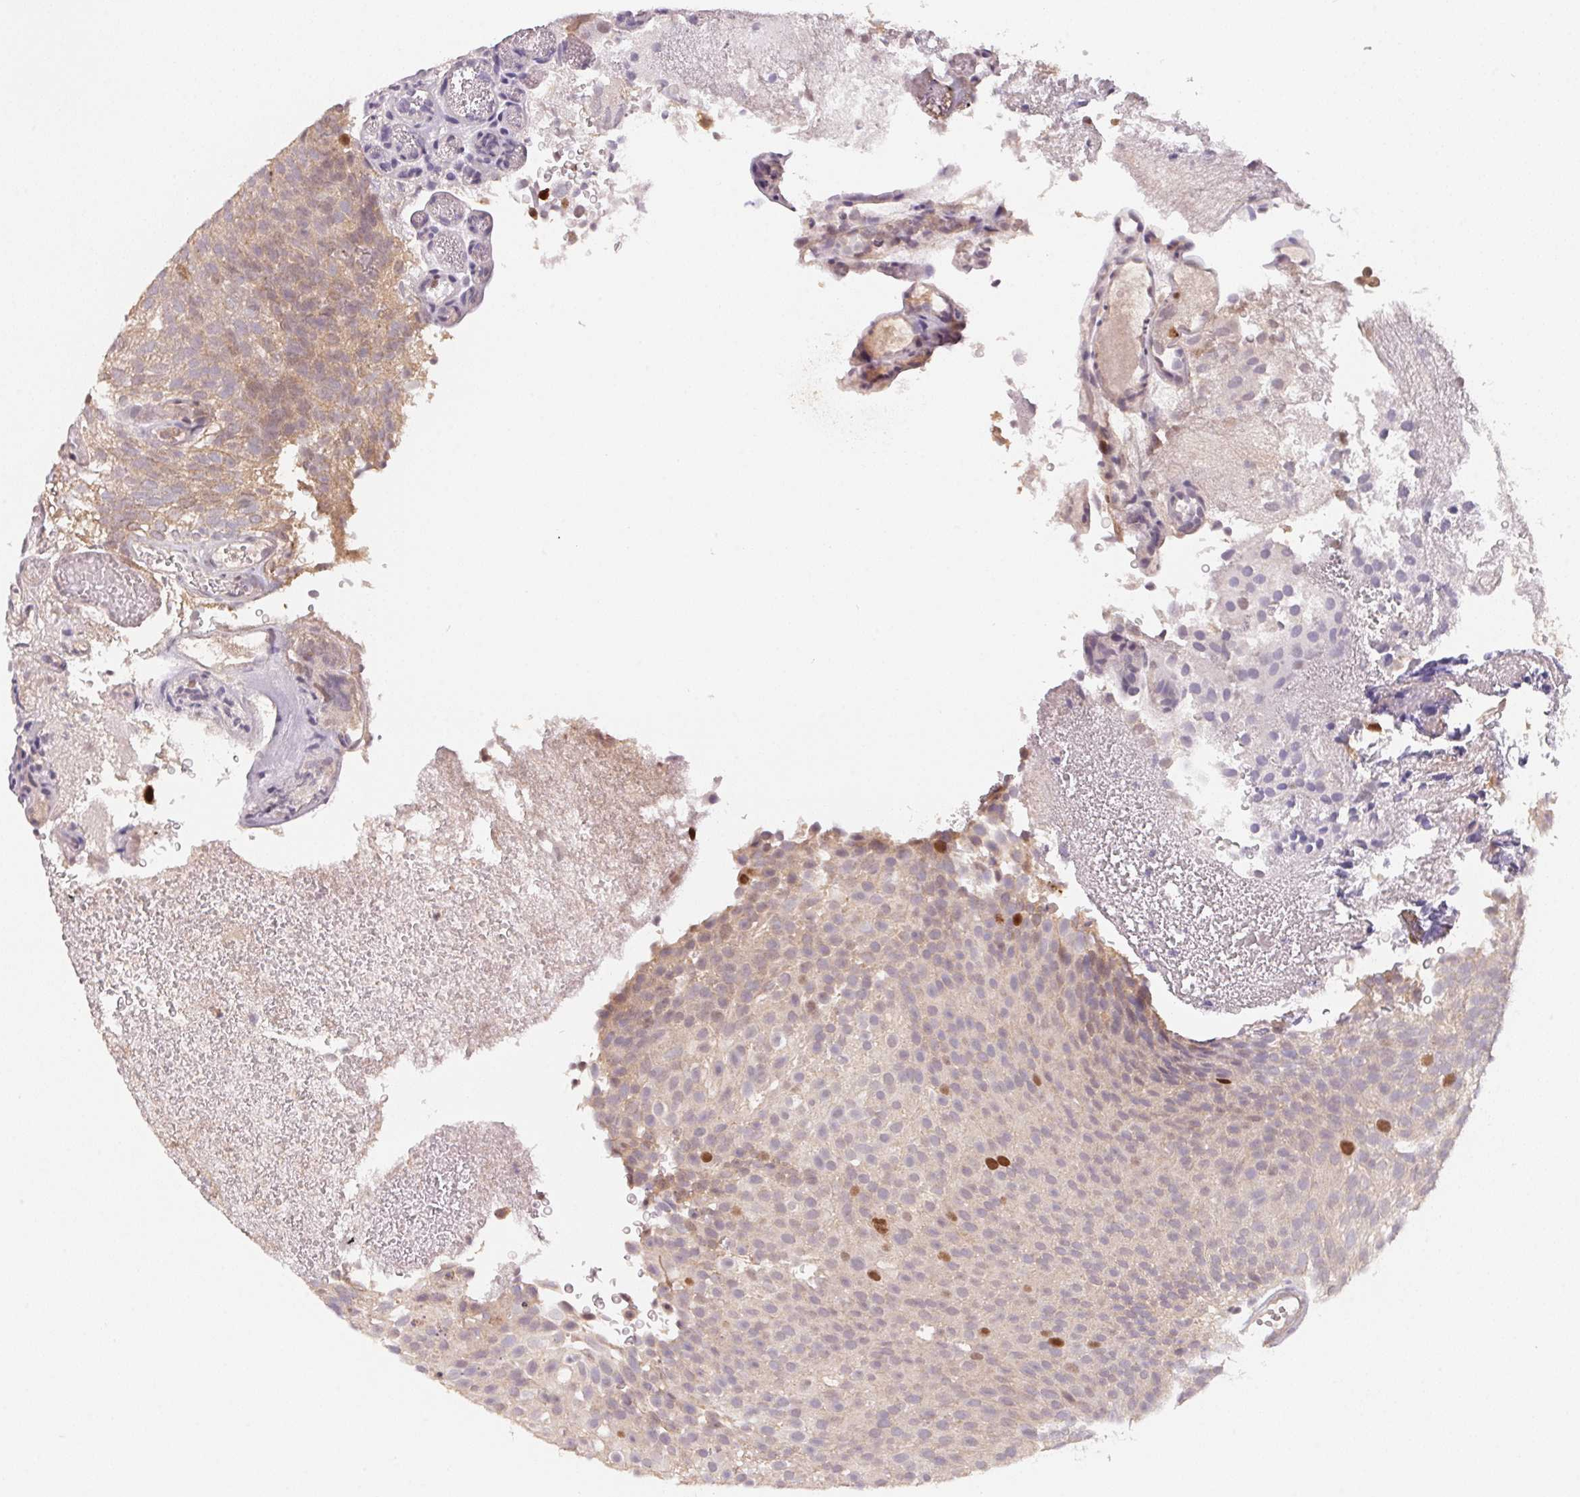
{"staining": {"intensity": "strong", "quantity": "<25%", "location": "nuclear"}, "tissue": "urothelial cancer", "cell_type": "Tumor cells", "image_type": "cancer", "snomed": [{"axis": "morphology", "description": "Urothelial carcinoma, Low grade"}, {"axis": "topography", "description": "Urinary bladder"}], "caption": "Protein staining by immunohistochemistry (IHC) reveals strong nuclear staining in about <25% of tumor cells in urothelial cancer. The staining is performed using DAB (3,3'-diaminobenzidine) brown chromogen to label protein expression. The nuclei are counter-stained blue using hematoxylin.", "gene": "KIFC1", "patient": {"sex": "male", "age": 78}}